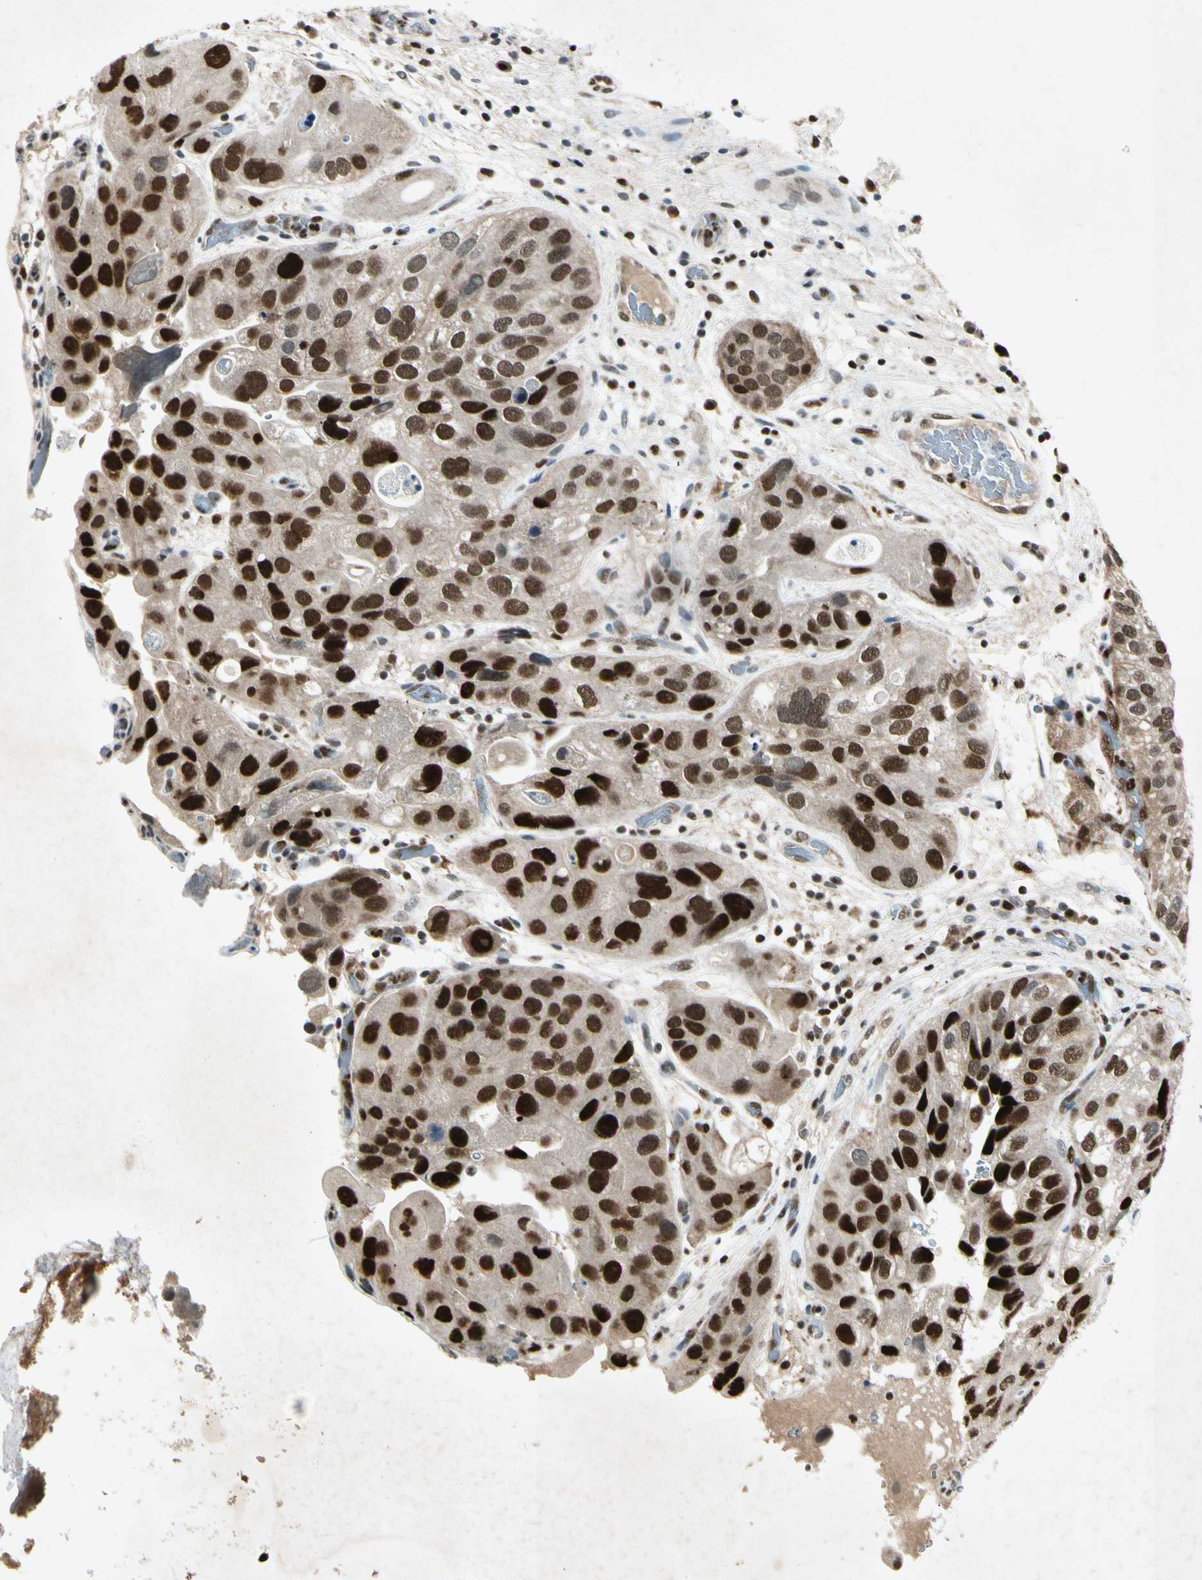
{"staining": {"intensity": "strong", "quantity": ">75%", "location": "nuclear"}, "tissue": "urothelial cancer", "cell_type": "Tumor cells", "image_type": "cancer", "snomed": [{"axis": "morphology", "description": "Urothelial carcinoma, High grade"}, {"axis": "topography", "description": "Urinary bladder"}], "caption": "DAB (3,3'-diaminobenzidine) immunohistochemical staining of urothelial cancer reveals strong nuclear protein staining in about >75% of tumor cells.", "gene": "RNF43", "patient": {"sex": "female", "age": 64}}